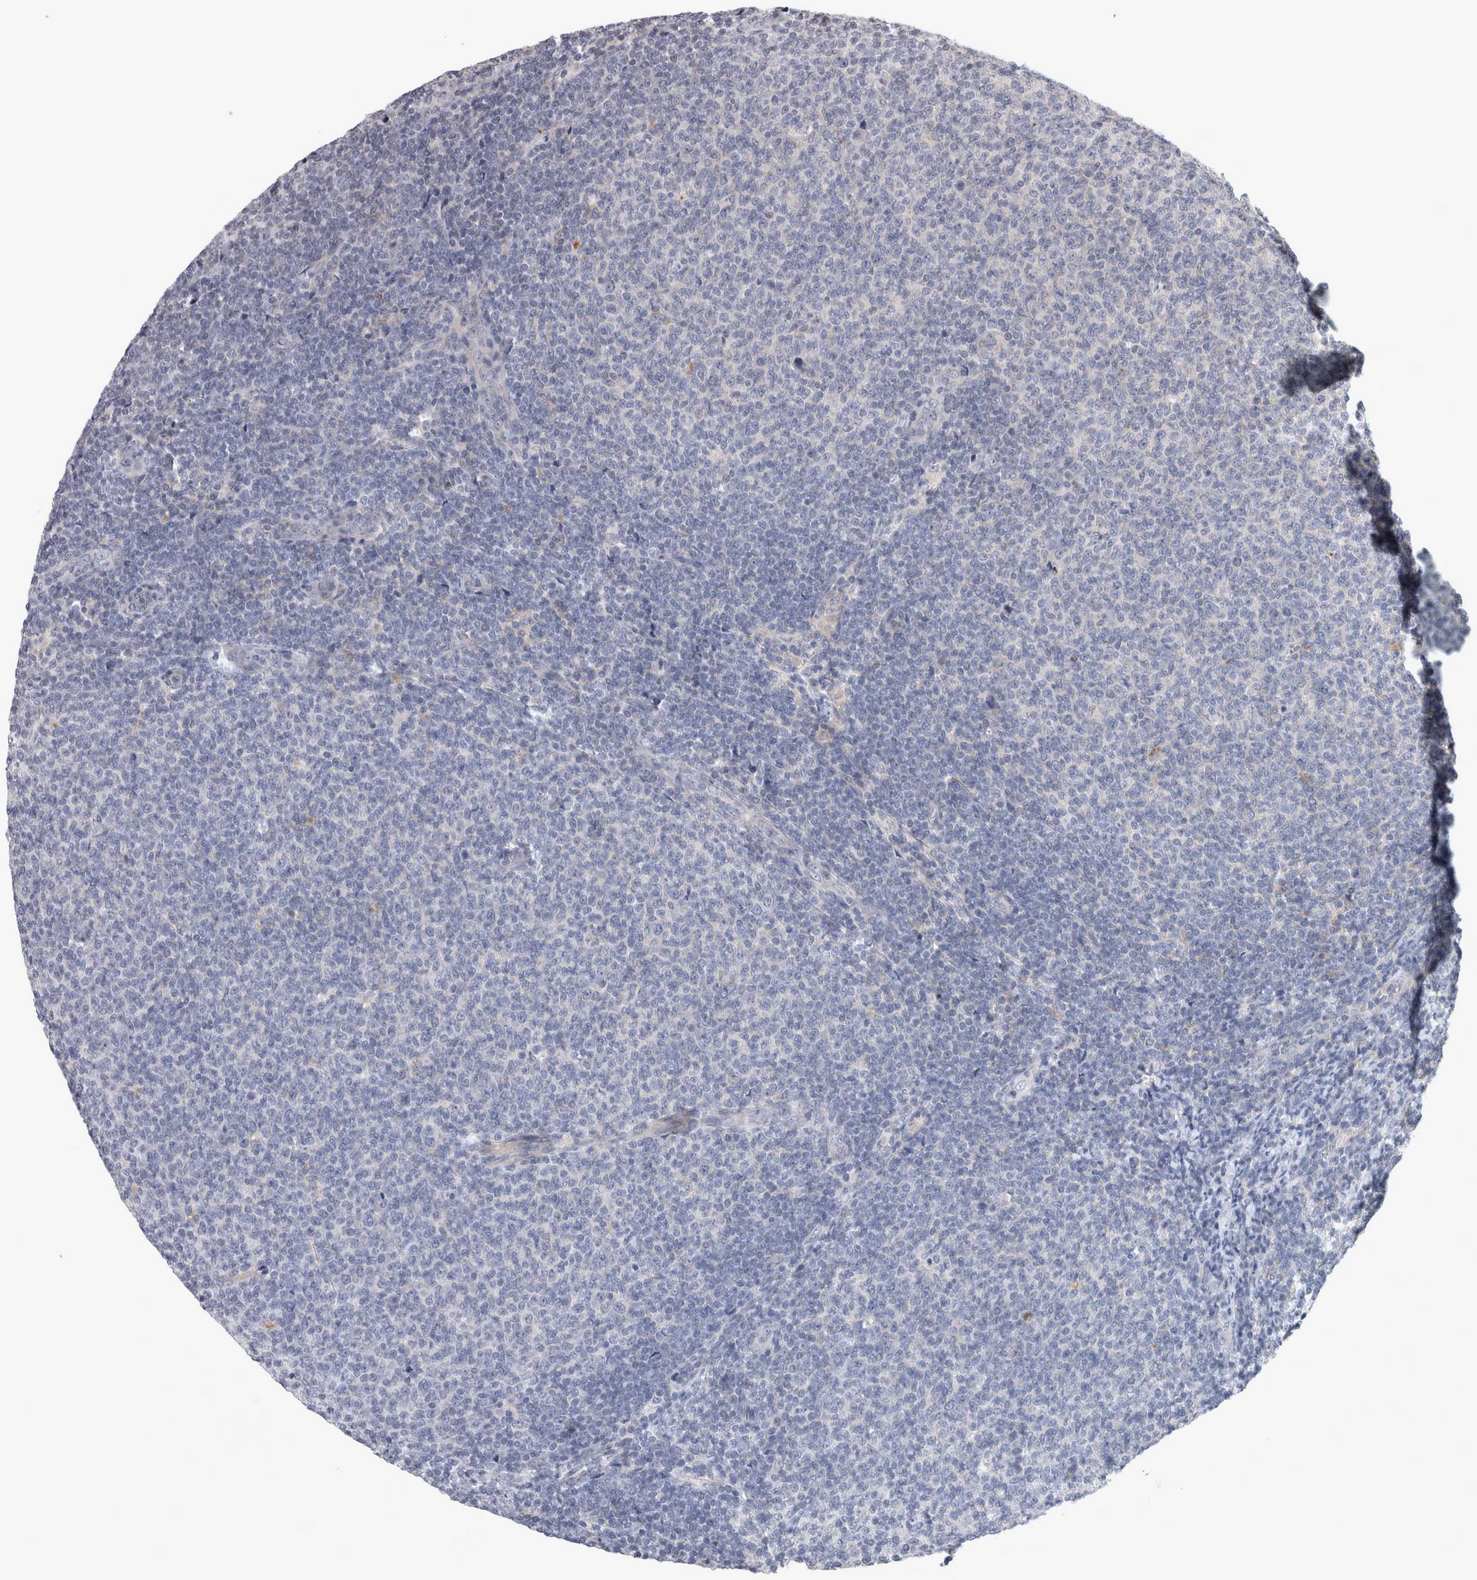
{"staining": {"intensity": "negative", "quantity": "none", "location": "none"}, "tissue": "lymphoma", "cell_type": "Tumor cells", "image_type": "cancer", "snomed": [{"axis": "morphology", "description": "Malignant lymphoma, non-Hodgkin's type, Low grade"}, {"axis": "topography", "description": "Lymph node"}], "caption": "Protein analysis of lymphoma demonstrates no significant expression in tumor cells. Brightfield microscopy of immunohistochemistry (IHC) stained with DAB (brown) and hematoxylin (blue), captured at high magnification.", "gene": "PRKCI", "patient": {"sex": "male", "age": 66}}